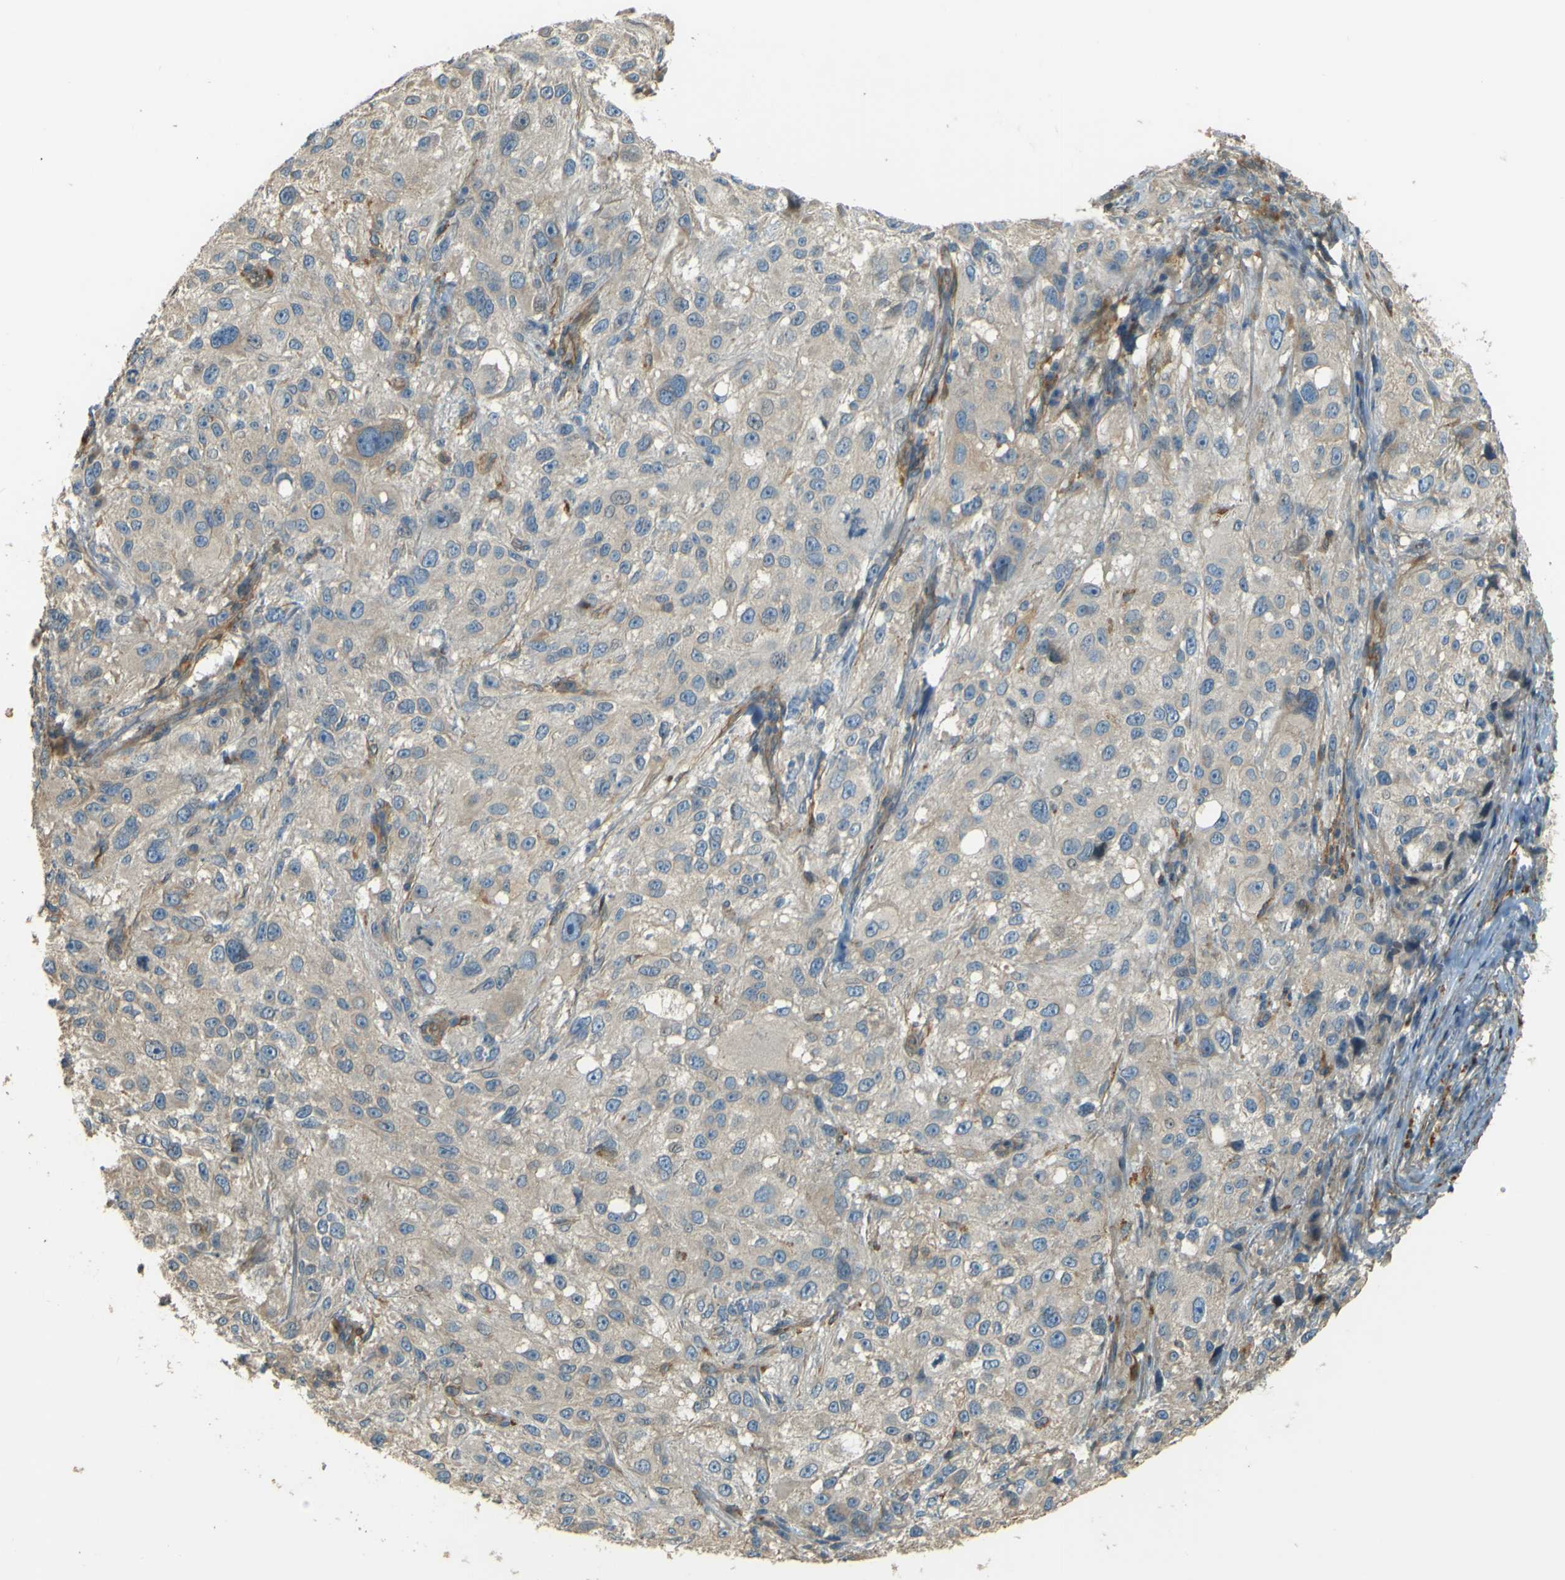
{"staining": {"intensity": "negative", "quantity": "none", "location": "none"}, "tissue": "melanoma", "cell_type": "Tumor cells", "image_type": "cancer", "snomed": [{"axis": "morphology", "description": "Necrosis, NOS"}, {"axis": "morphology", "description": "Malignant melanoma, NOS"}, {"axis": "topography", "description": "Skin"}], "caption": "Immunohistochemistry of human melanoma exhibits no expression in tumor cells.", "gene": "NEXN", "patient": {"sex": "female", "age": 87}}